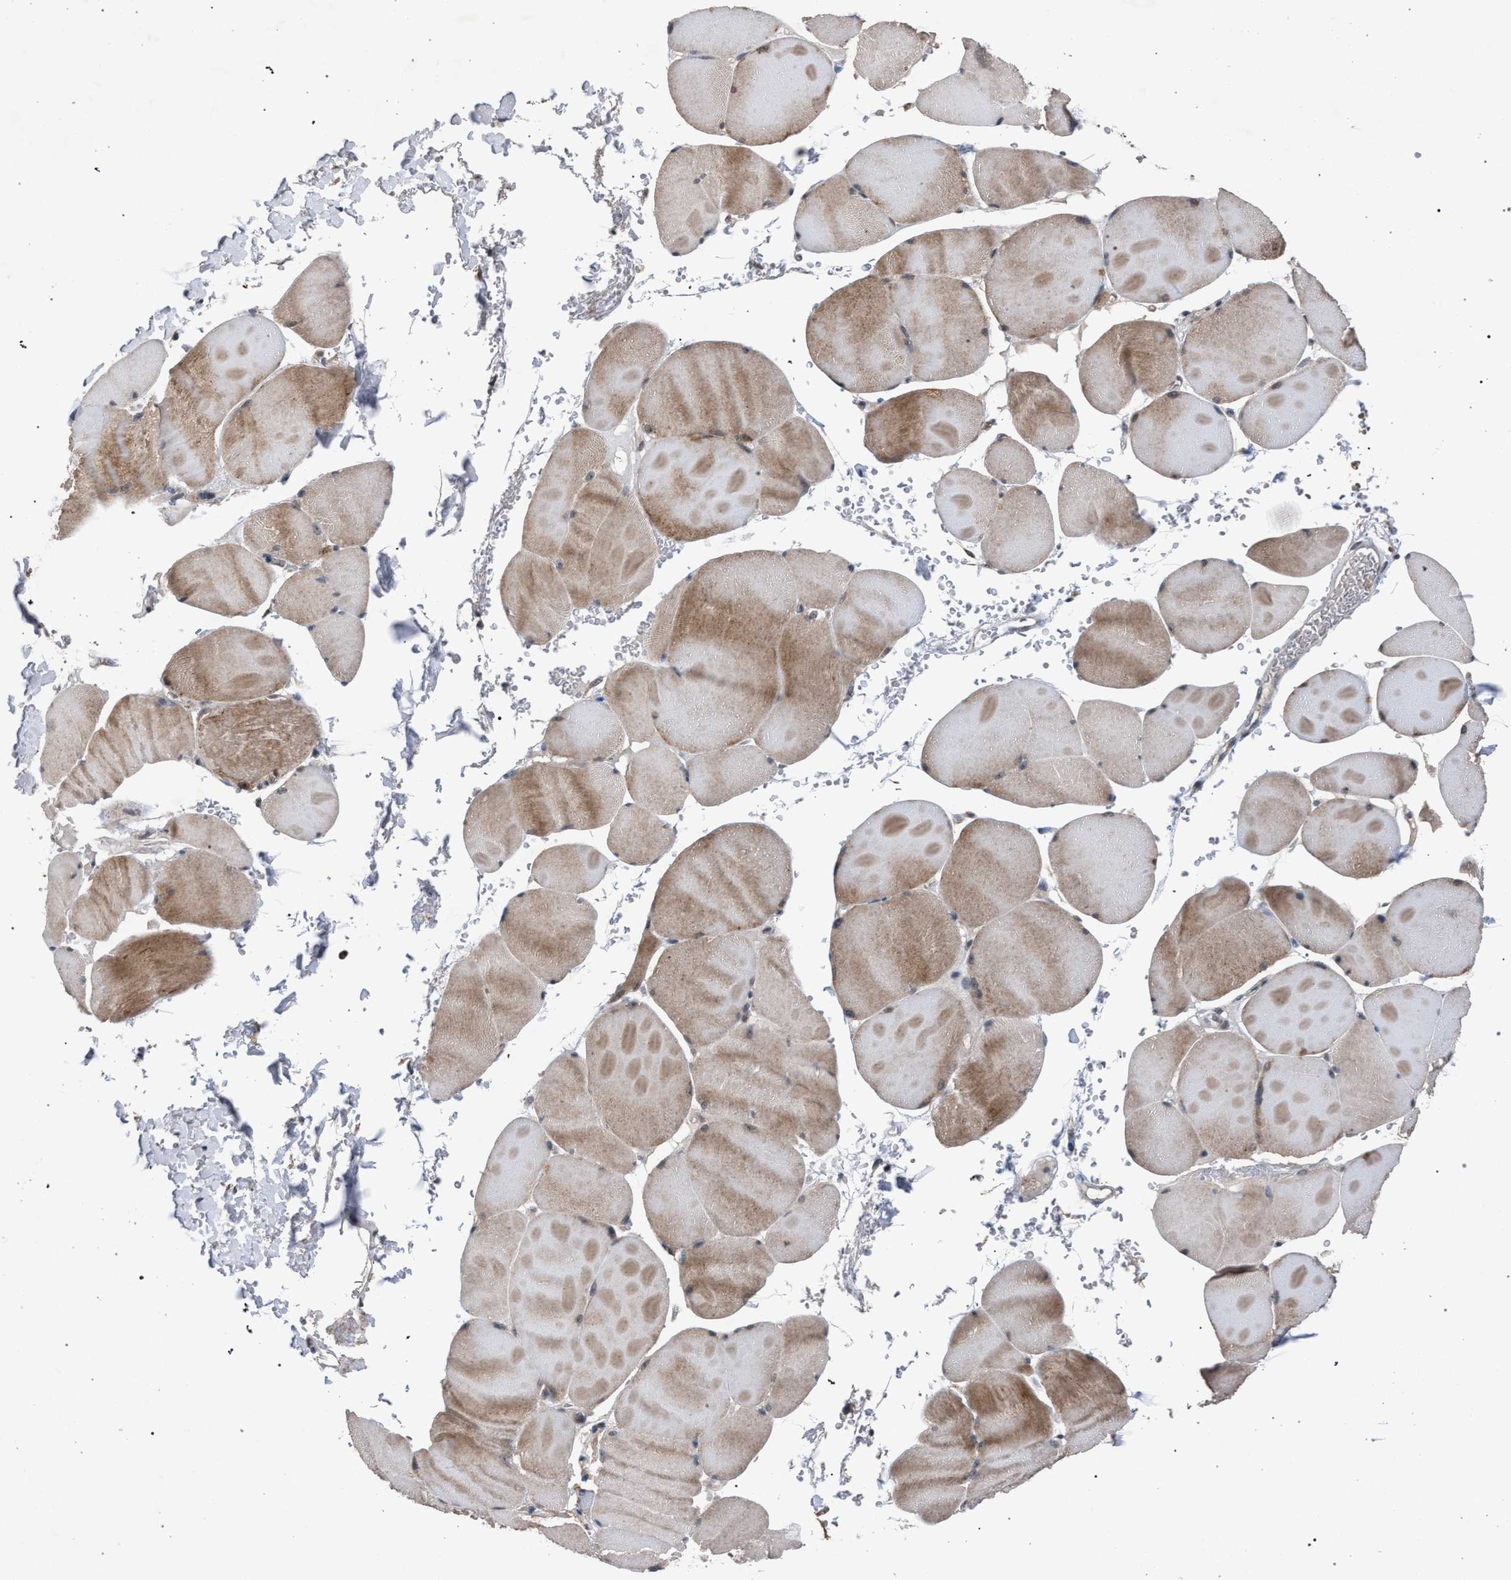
{"staining": {"intensity": "moderate", "quantity": "25%-75%", "location": "cytoplasmic/membranous"}, "tissue": "skeletal muscle", "cell_type": "Myocytes", "image_type": "normal", "snomed": [{"axis": "morphology", "description": "Normal tissue, NOS"}, {"axis": "topography", "description": "Skin"}, {"axis": "topography", "description": "Skeletal muscle"}], "caption": "Normal skeletal muscle shows moderate cytoplasmic/membranous staining in about 25%-75% of myocytes.", "gene": "HSD17B4", "patient": {"sex": "male", "age": 83}}